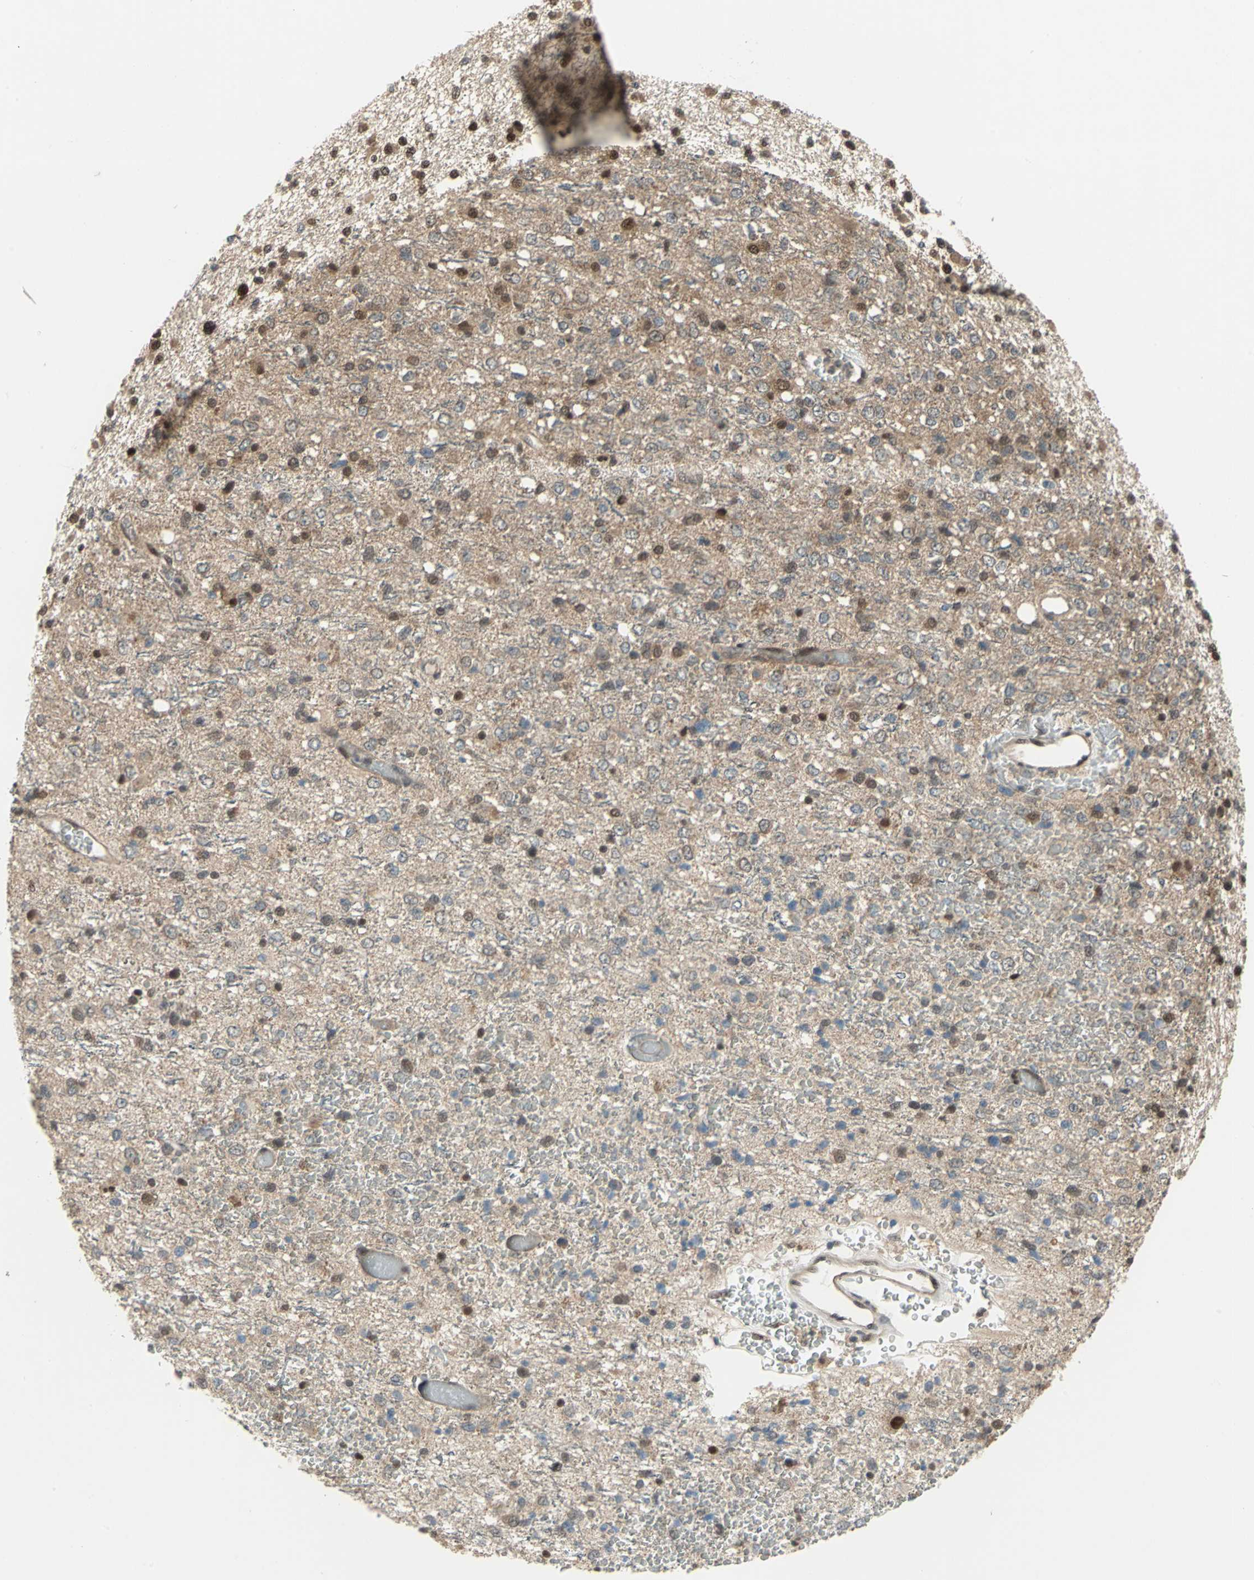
{"staining": {"intensity": "moderate", "quantity": "25%-75%", "location": "cytoplasmic/membranous,nuclear"}, "tissue": "glioma", "cell_type": "Tumor cells", "image_type": "cancer", "snomed": [{"axis": "morphology", "description": "Glioma, malignant, High grade"}, {"axis": "topography", "description": "pancreas cauda"}], "caption": "Moderate cytoplasmic/membranous and nuclear protein expression is seen in approximately 25%-75% of tumor cells in glioma.", "gene": "COPS5", "patient": {"sex": "male", "age": 60}}